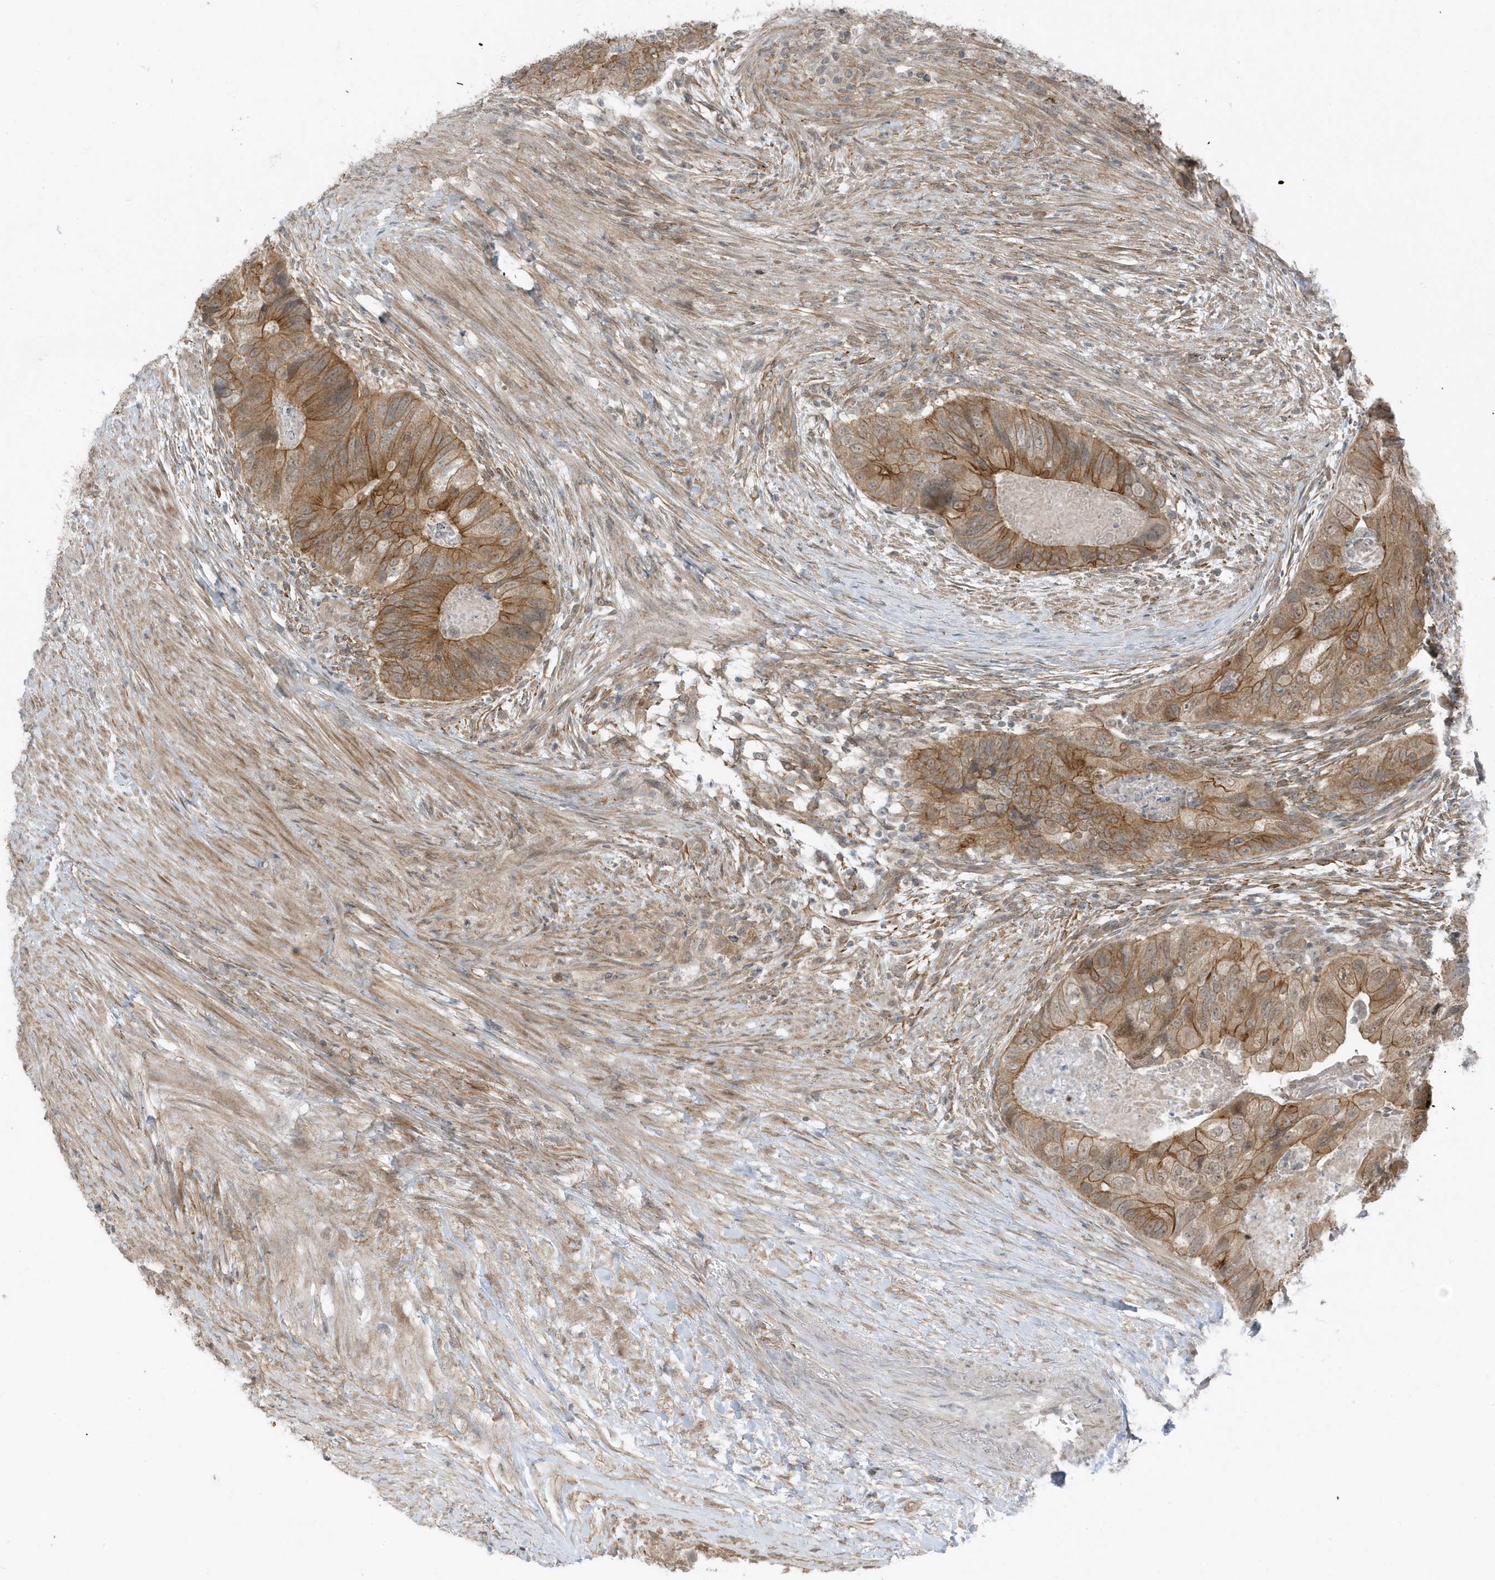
{"staining": {"intensity": "moderate", "quantity": ">75%", "location": "cytoplasmic/membranous"}, "tissue": "colorectal cancer", "cell_type": "Tumor cells", "image_type": "cancer", "snomed": [{"axis": "morphology", "description": "Adenocarcinoma, NOS"}, {"axis": "topography", "description": "Rectum"}], "caption": "Protein positivity by IHC displays moderate cytoplasmic/membranous expression in approximately >75% of tumor cells in colorectal cancer (adenocarcinoma).", "gene": "PARD3B", "patient": {"sex": "male", "age": 63}}